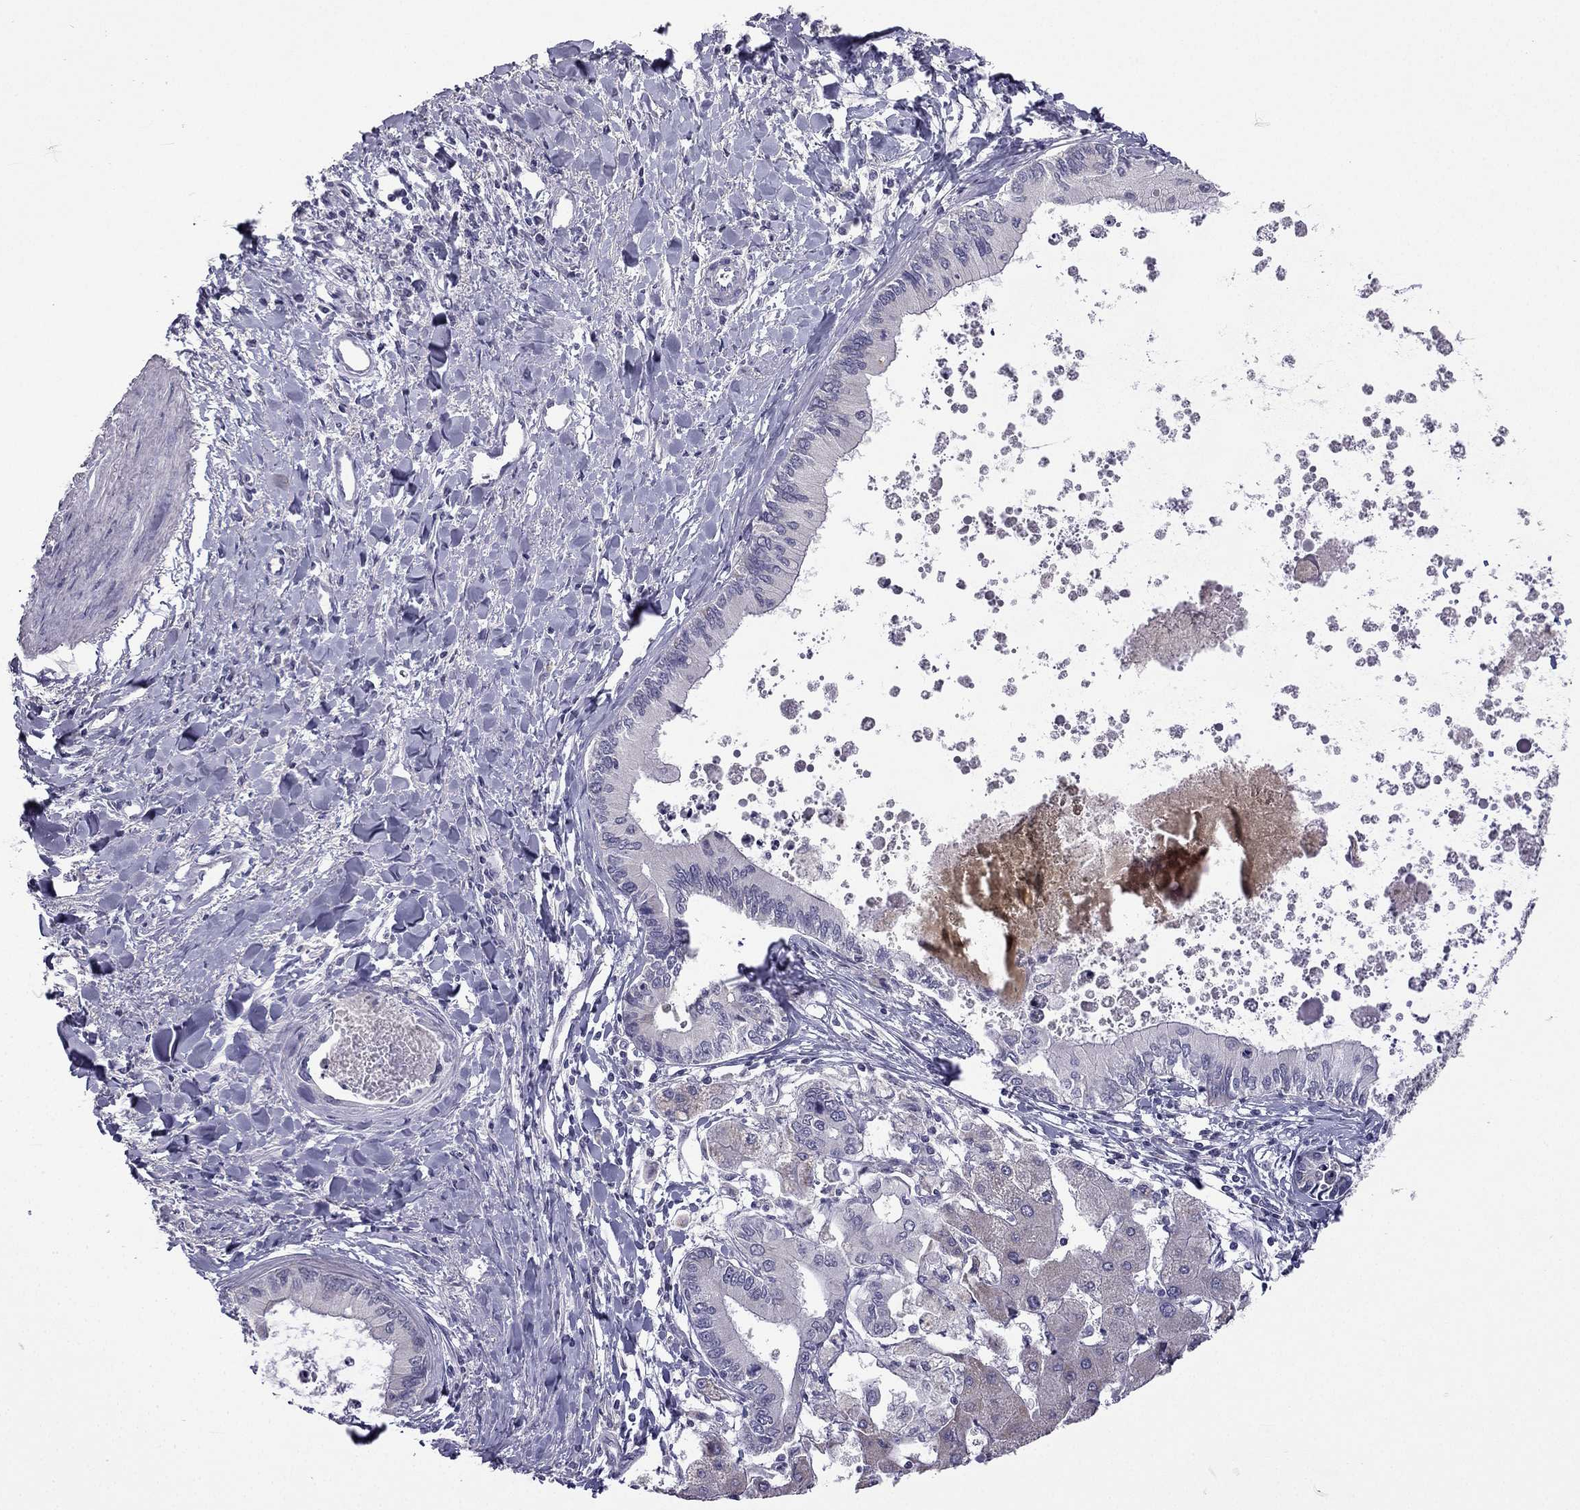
{"staining": {"intensity": "negative", "quantity": "none", "location": "none"}, "tissue": "liver cancer", "cell_type": "Tumor cells", "image_type": "cancer", "snomed": [{"axis": "morphology", "description": "Cholangiocarcinoma"}, {"axis": "topography", "description": "Liver"}], "caption": "A high-resolution image shows immunohistochemistry (IHC) staining of liver cholangiocarcinoma, which shows no significant positivity in tumor cells.", "gene": "C5orf49", "patient": {"sex": "male", "age": 66}}